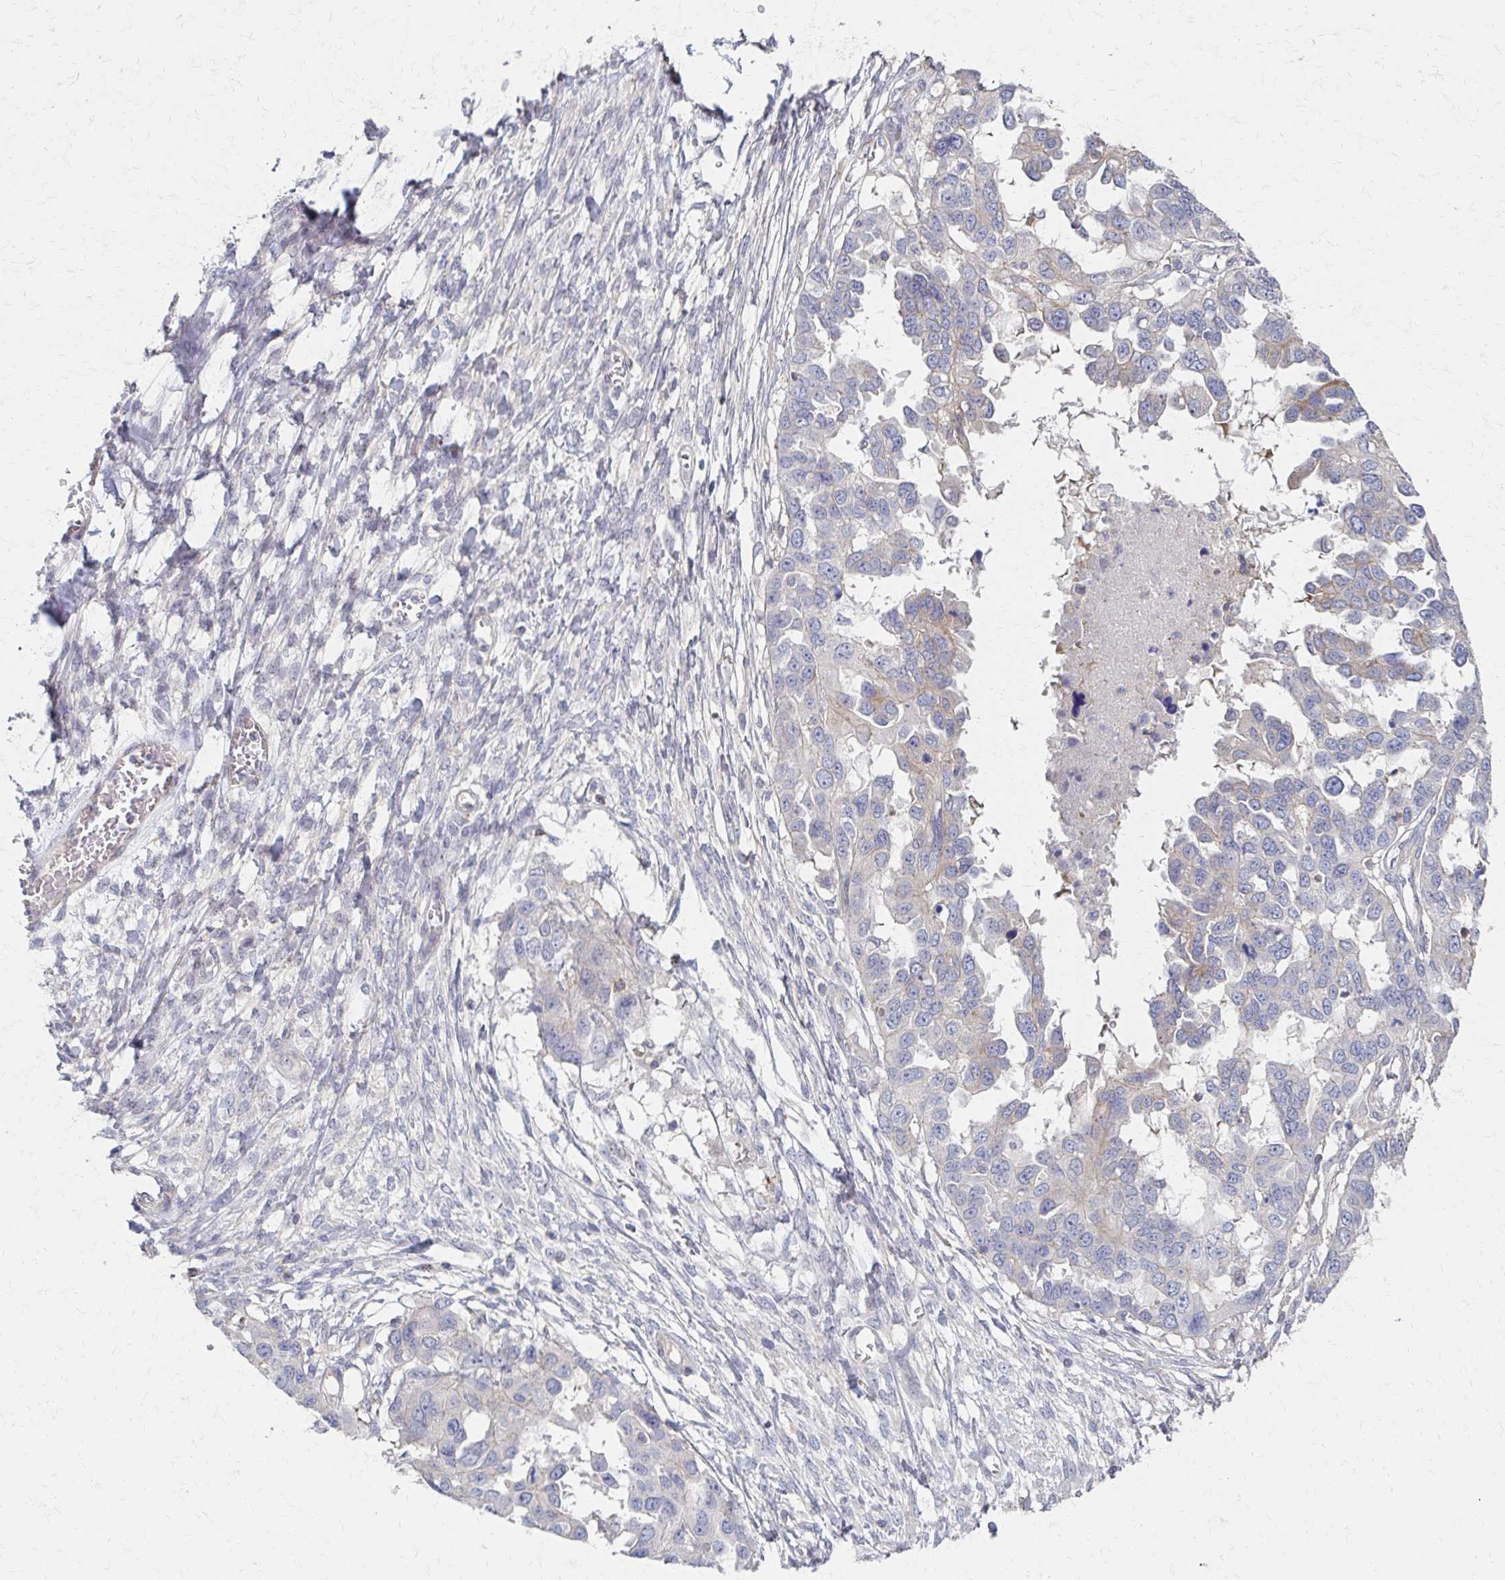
{"staining": {"intensity": "negative", "quantity": "none", "location": "none"}, "tissue": "ovarian cancer", "cell_type": "Tumor cells", "image_type": "cancer", "snomed": [{"axis": "morphology", "description": "Cystadenocarcinoma, serous, NOS"}, {"axis": "topography", "description": "Ovary"}], "caption": "Ovarian cancer was stained to show a protein in brown. There is no significant expression in tumor cells. (DAB (3,3'-diaminobenzidine) immunohistochemistry with hematoxylin counter stain).", "gene": "EOLA2", "patient": {"sex": "female", "age": 53}}